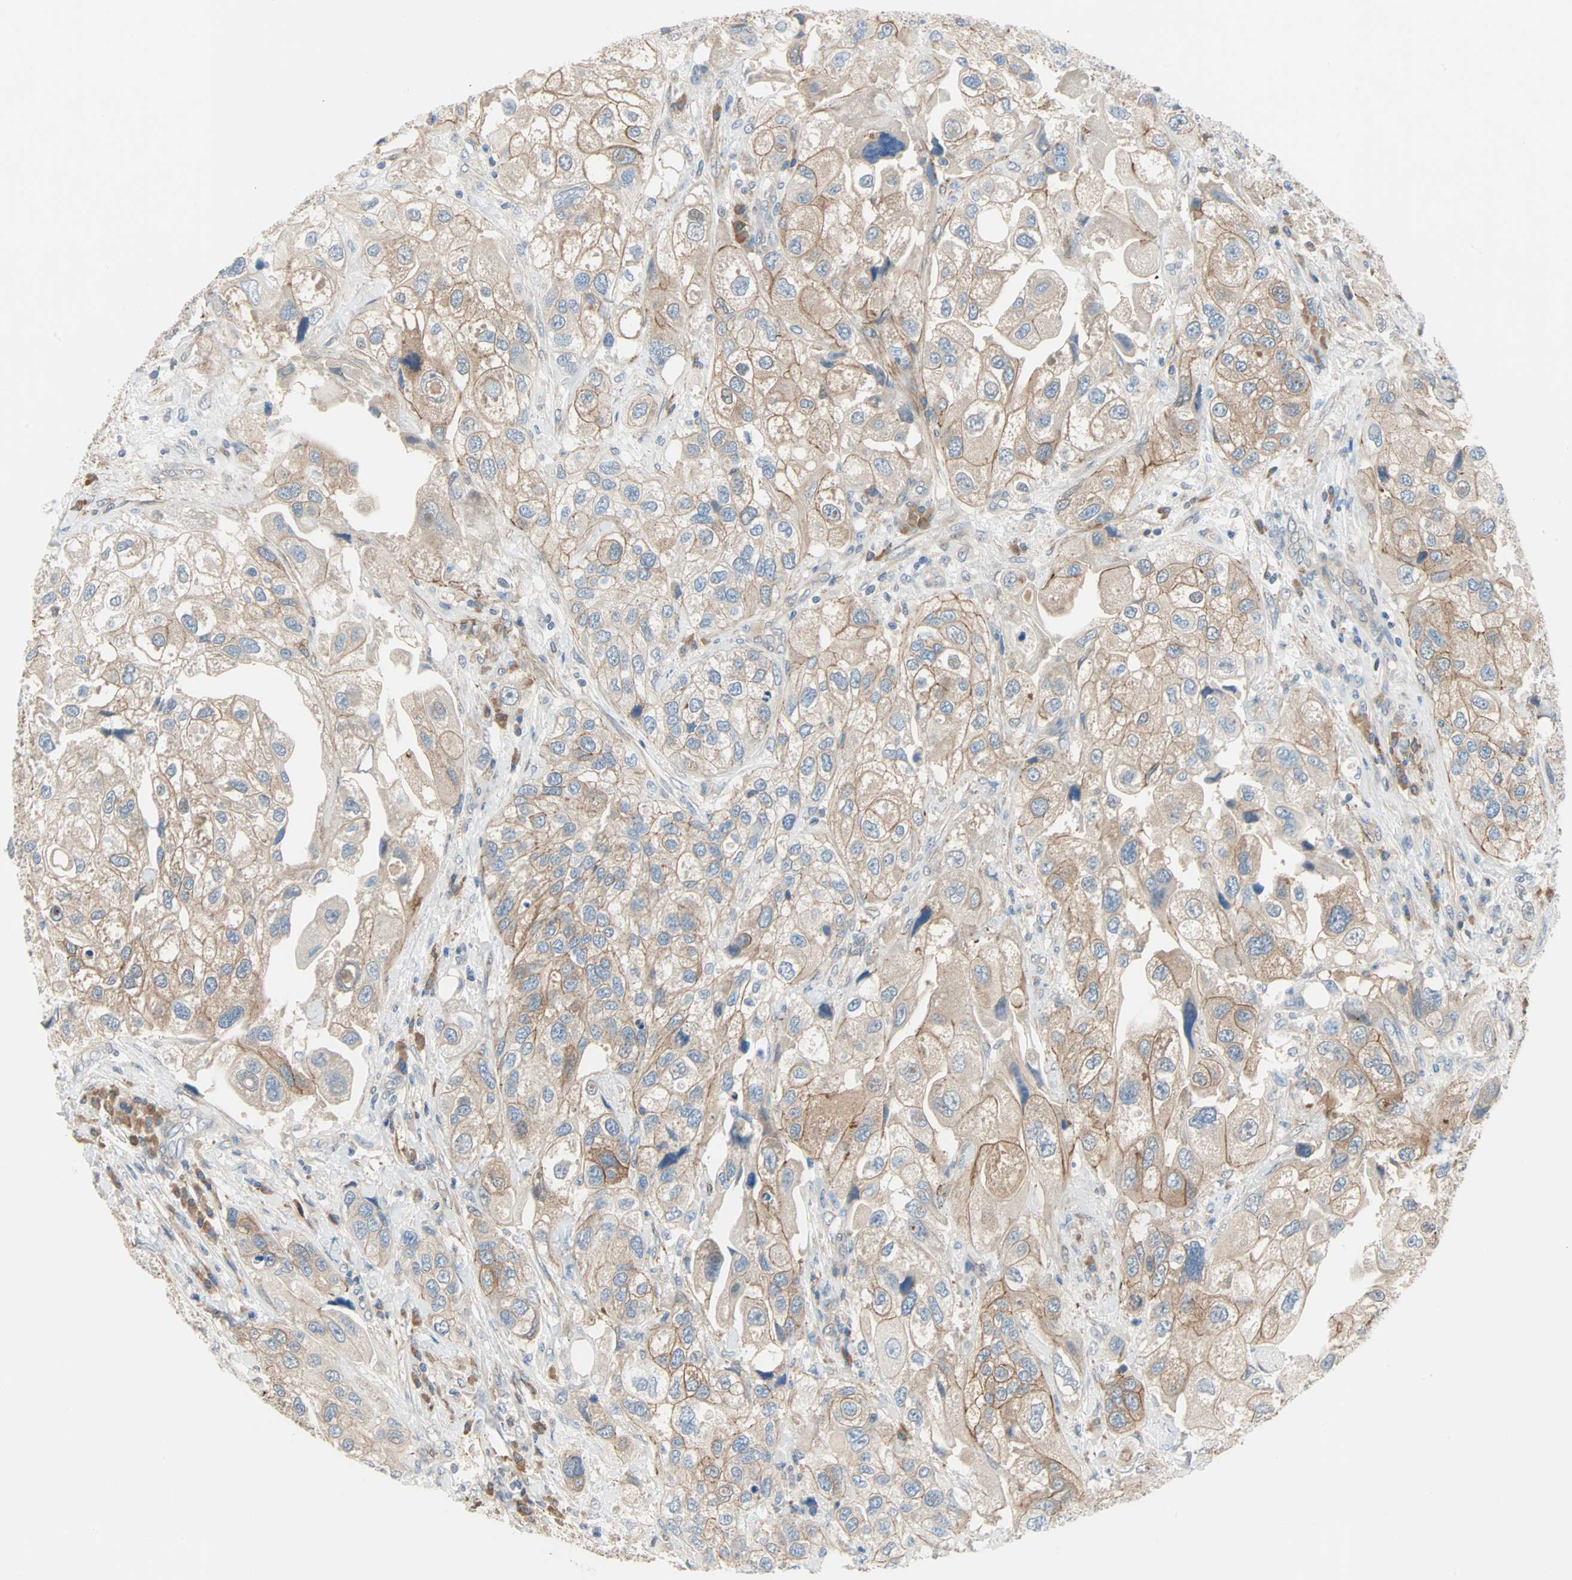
{"staining": {"intensity": "moderate", "quantity": ">75%", "location": "cytoplasmic/membranous"}, "tissue": "urothelial cancer", "cell_type": "Tumor cells", "image_type": "cancer", "snomed": [{"axis": "morphology", "description": "Urothelial carcinoma, High grade"}, {"axis": "topography", "description": "Urinary bladder"}], "caption": "An immunohistochemistry image of neoplastic tissue is shown. Protein staining in brown highlights moderate cytoplasmic/membranous positivity in urothelial carcinoma (high-grade) within tumor cells. The staining is performed using DAB brown chromogen to label protein expression. The nuclei are counter-stained blue using hematoxylin.", "gene": "TNFRSF12A", "patient": {"sex": "female", "age": 64}}